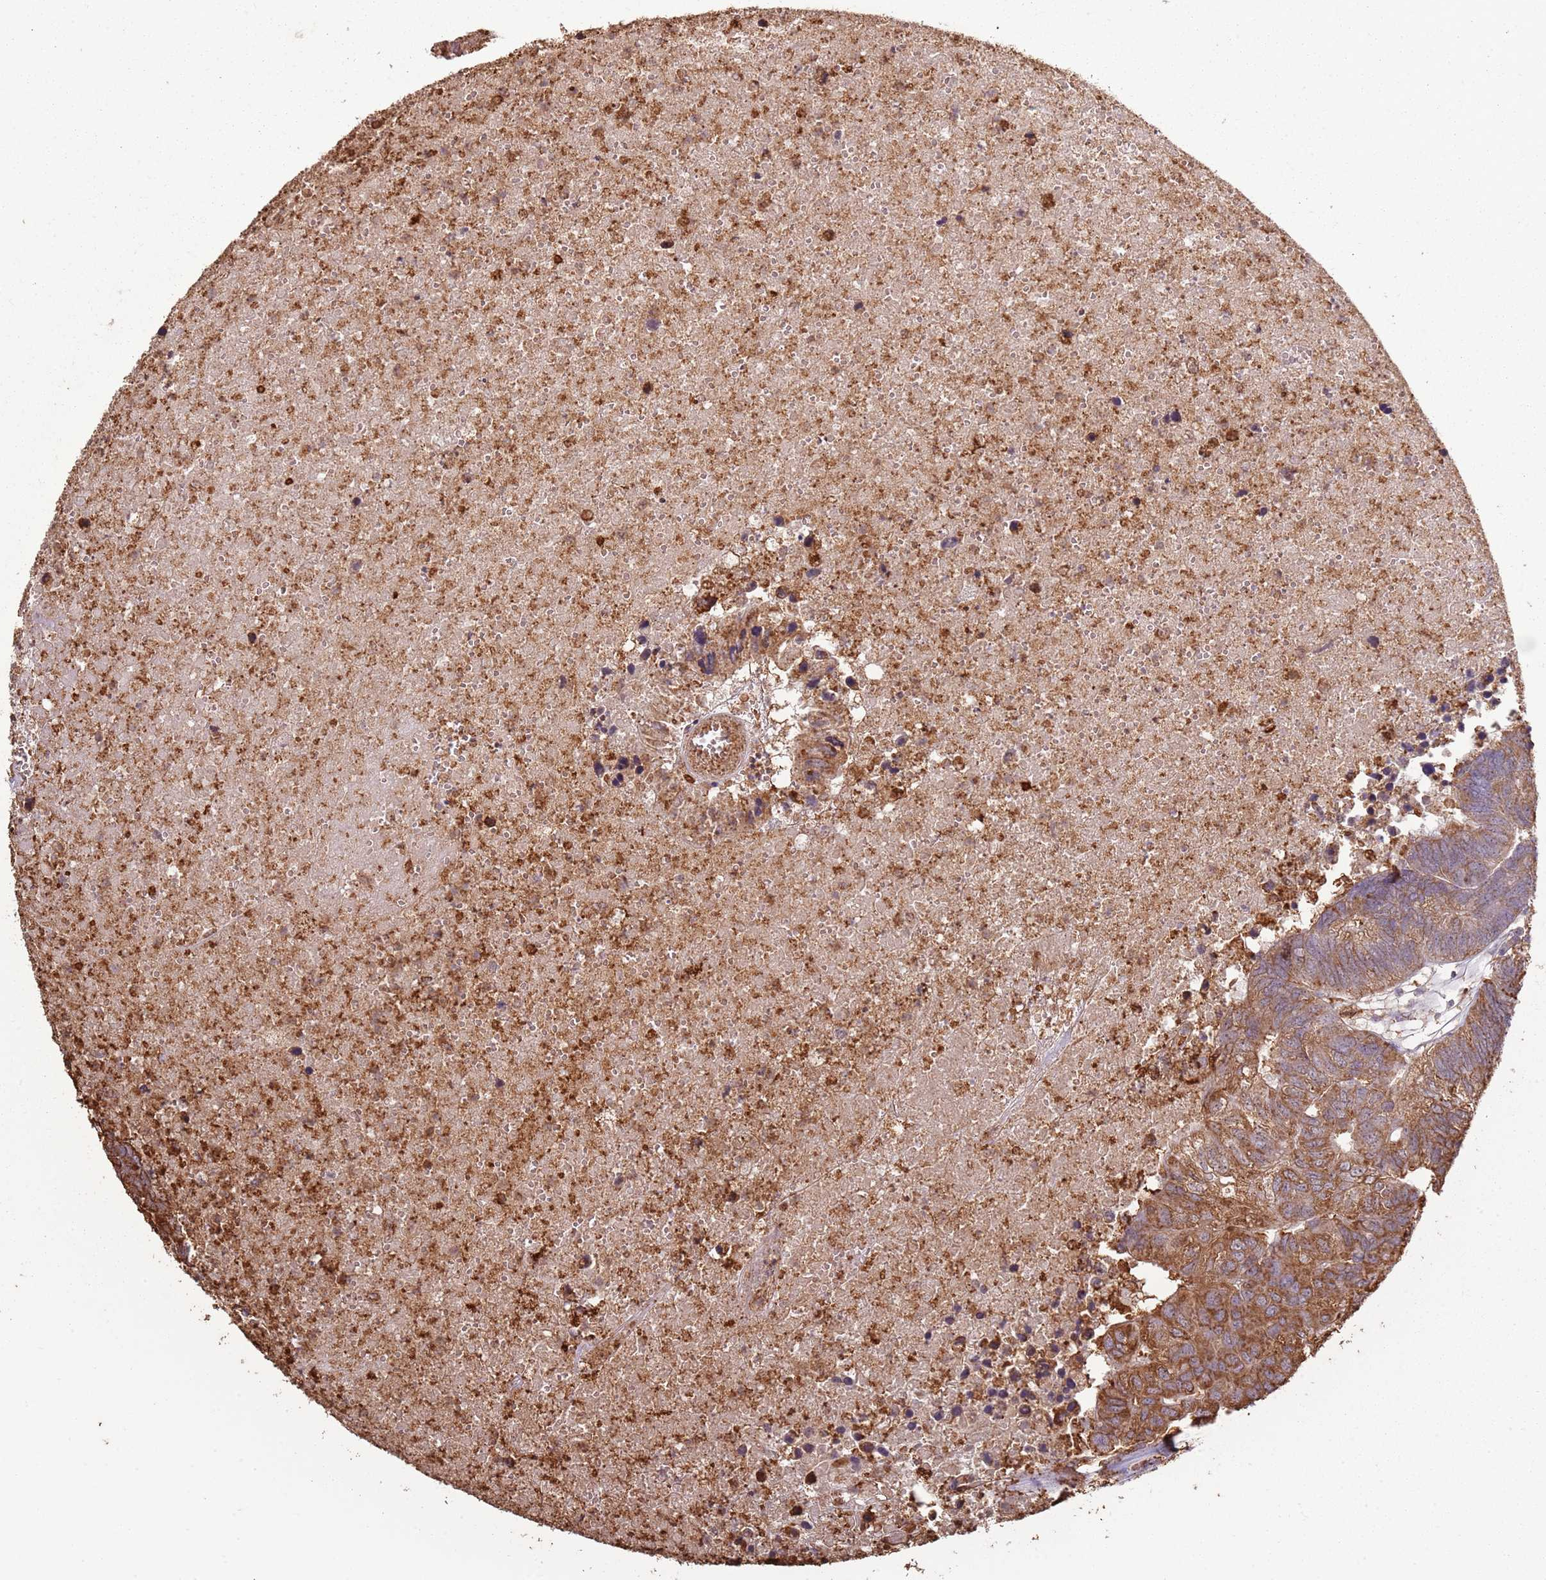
{"staining": {"intensity": "moderate", "quantity": ">75%", "location": "cytoplasmic/membranous"}, "tissue": "colorectal cancer", "cell_type": "Tumor cells", "image_type": "cancer", "snomed": [{"axis": "morphology", "description": "Adenocarcinoma, NOS"}, {"axis": "topography", "description": "Colon"}], "caption": "Immunohistochemical staining of colorectal cancer (adenocarcinoma) demonstrates medium levels of moderate cytoplasmic/membranous staining in about >75% of tumor cells. (IHC, brightfield microscopy, high magnification).", "gene": "ATOSB", "patient": {"sex": "female", "age": 48}}